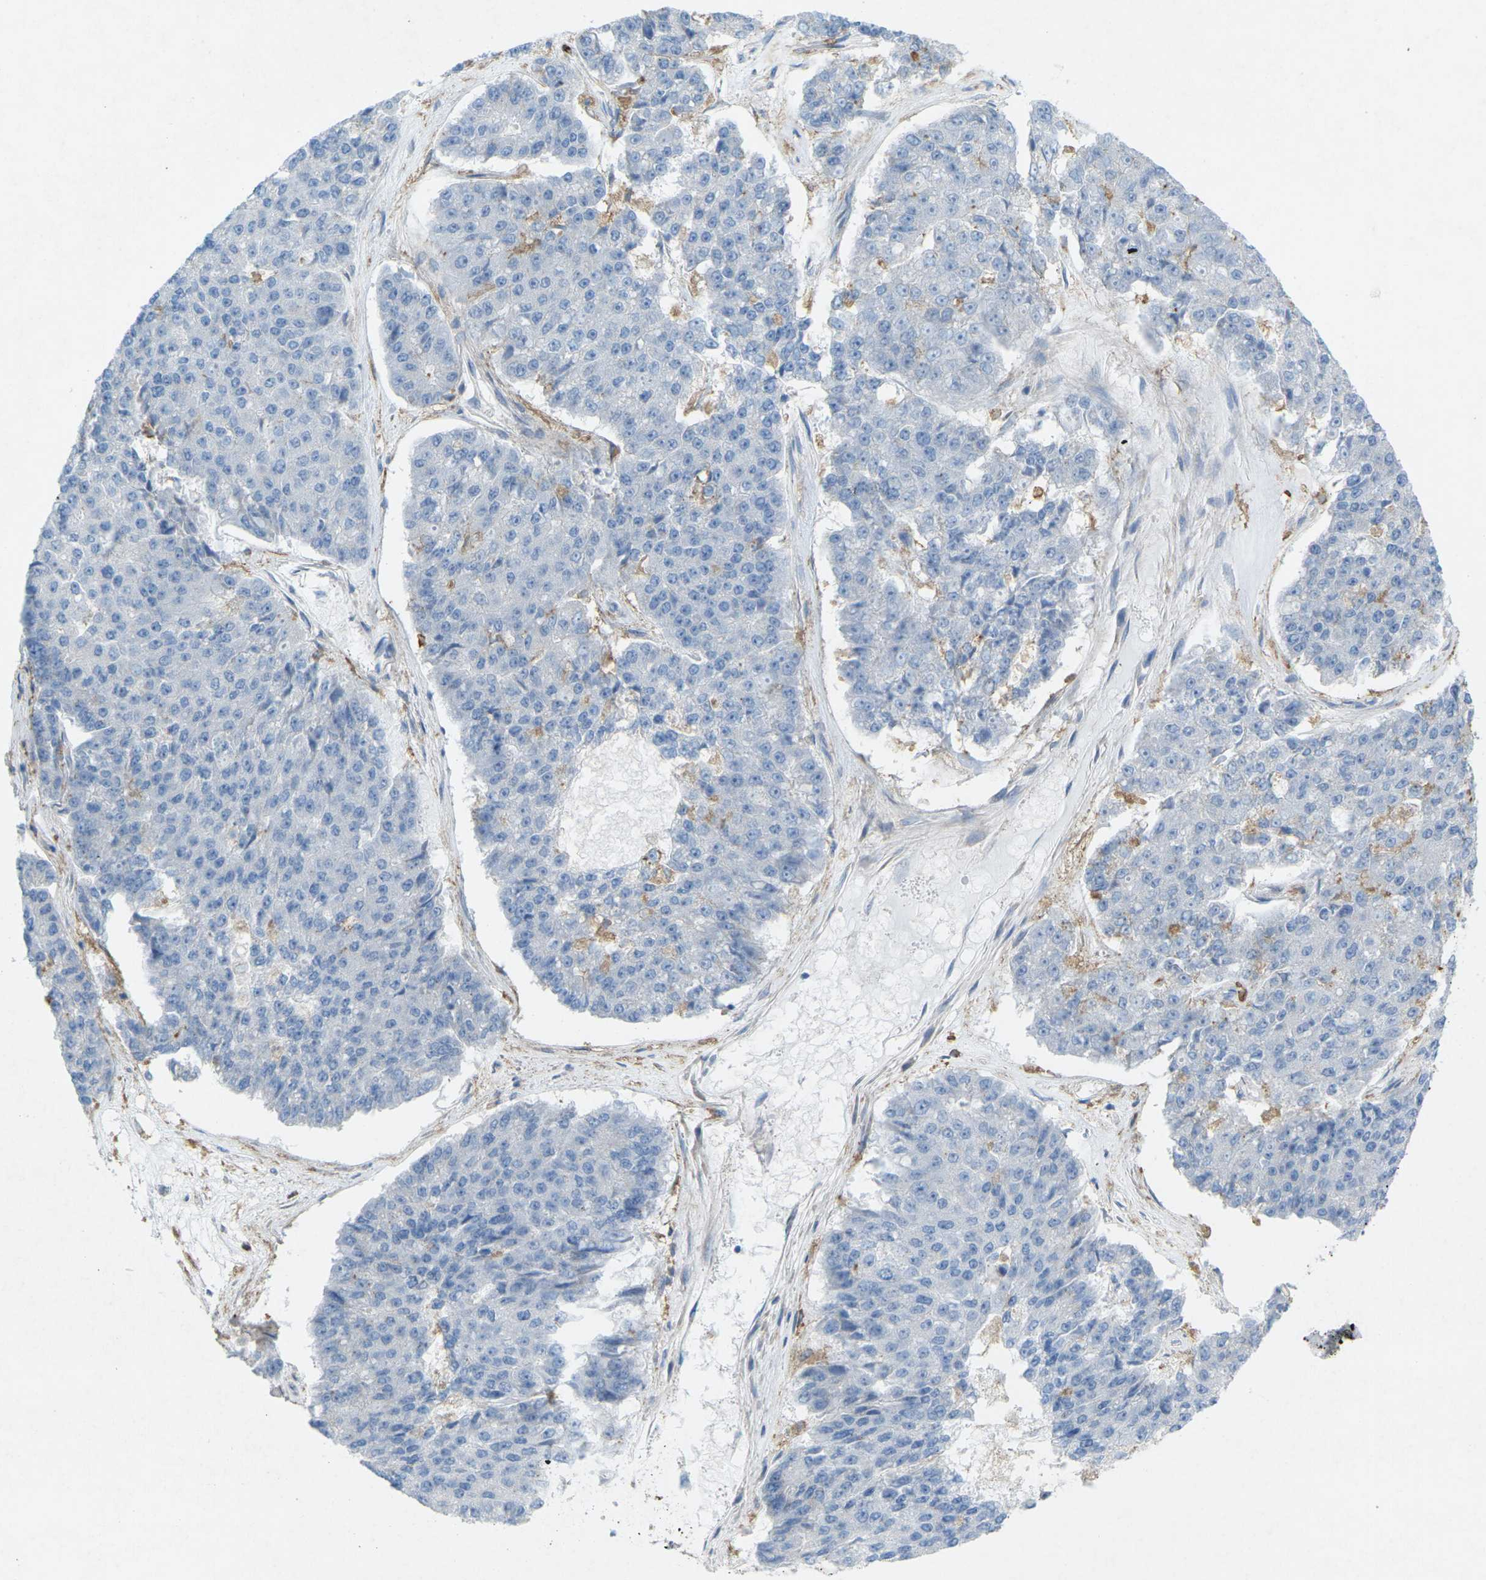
{"staining": {"intensity": "negative", "quantity": "none", "location": "none"}, "tissue": "pancreatic cancer", "cell_type": "Tumor cells", "image_type": "cancer", "snomed": [{"axis": "morphology", "description": "Adenocarcinoma, NOS"}, {"axis": "topography", "description": "Pancreas"}], "caption": "Immunohistochemistry (IHC) micrograph of neoplastic tissue: human pancreatic cancer (adenocarcinoma) stained with DAB (3,3'-diaminobenzidine) shows no significant protein expression in tumor cells.", "gene": "STK11", "patient": {"sex": "male", "age": 50}}